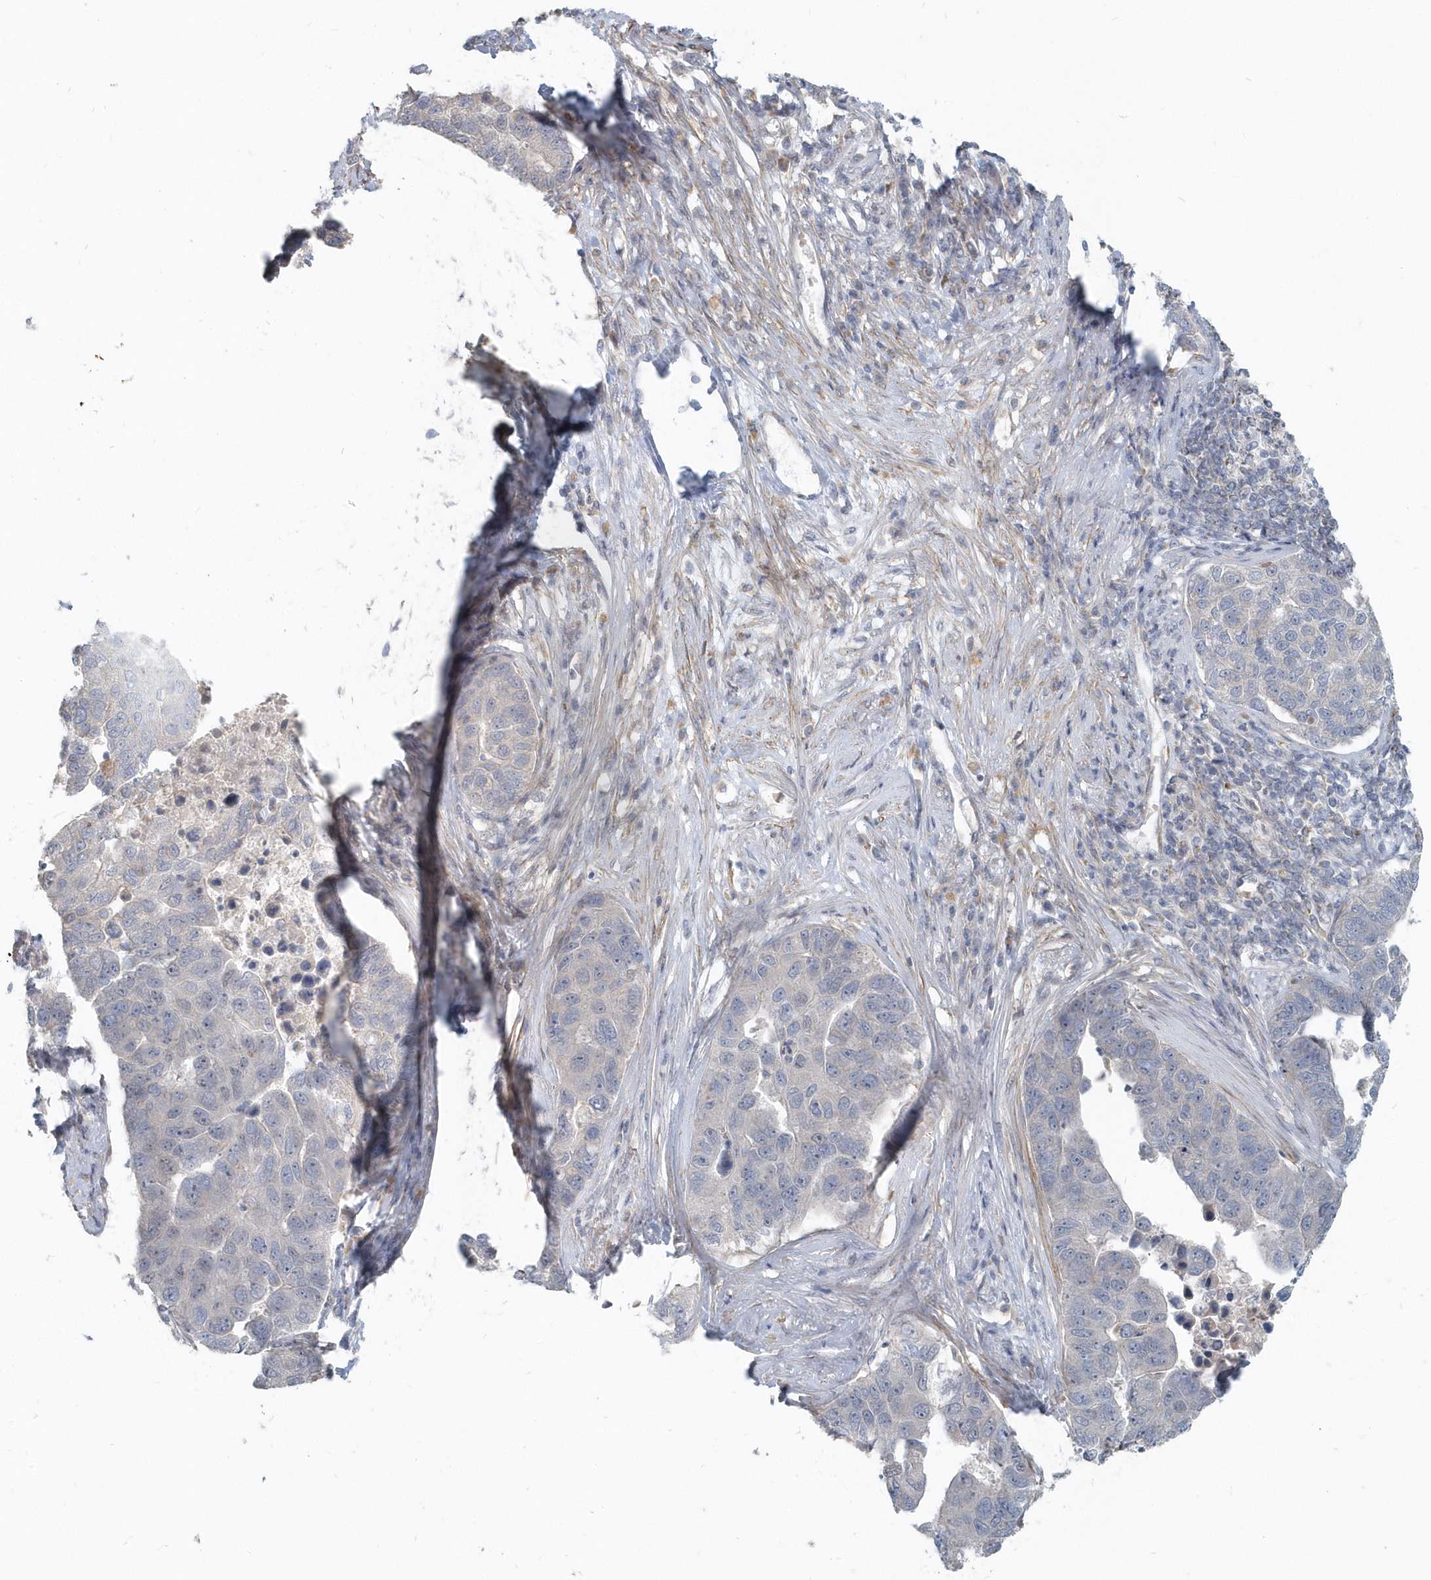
{"staining": {"intensity": "negative", "quantity": "none", "location": "none"}, "tissue": "pancreatic cancer", "cell_type": "Tumor cells", "image_type": "cancer", "snomed": [{"axis": "morphology", "description": "Adenocarcinoma, NOS"}, {"axis": "topography", "description": "Pancreas"}], "caption": "High power microscopy micrograph of an immunohistochemistry histopathology image of adenocarcinoma (pancreatic), revealing no significant staining in tumor cells.", "gene": "NAPB", "patient": {"sex": "female", "age": 61}}